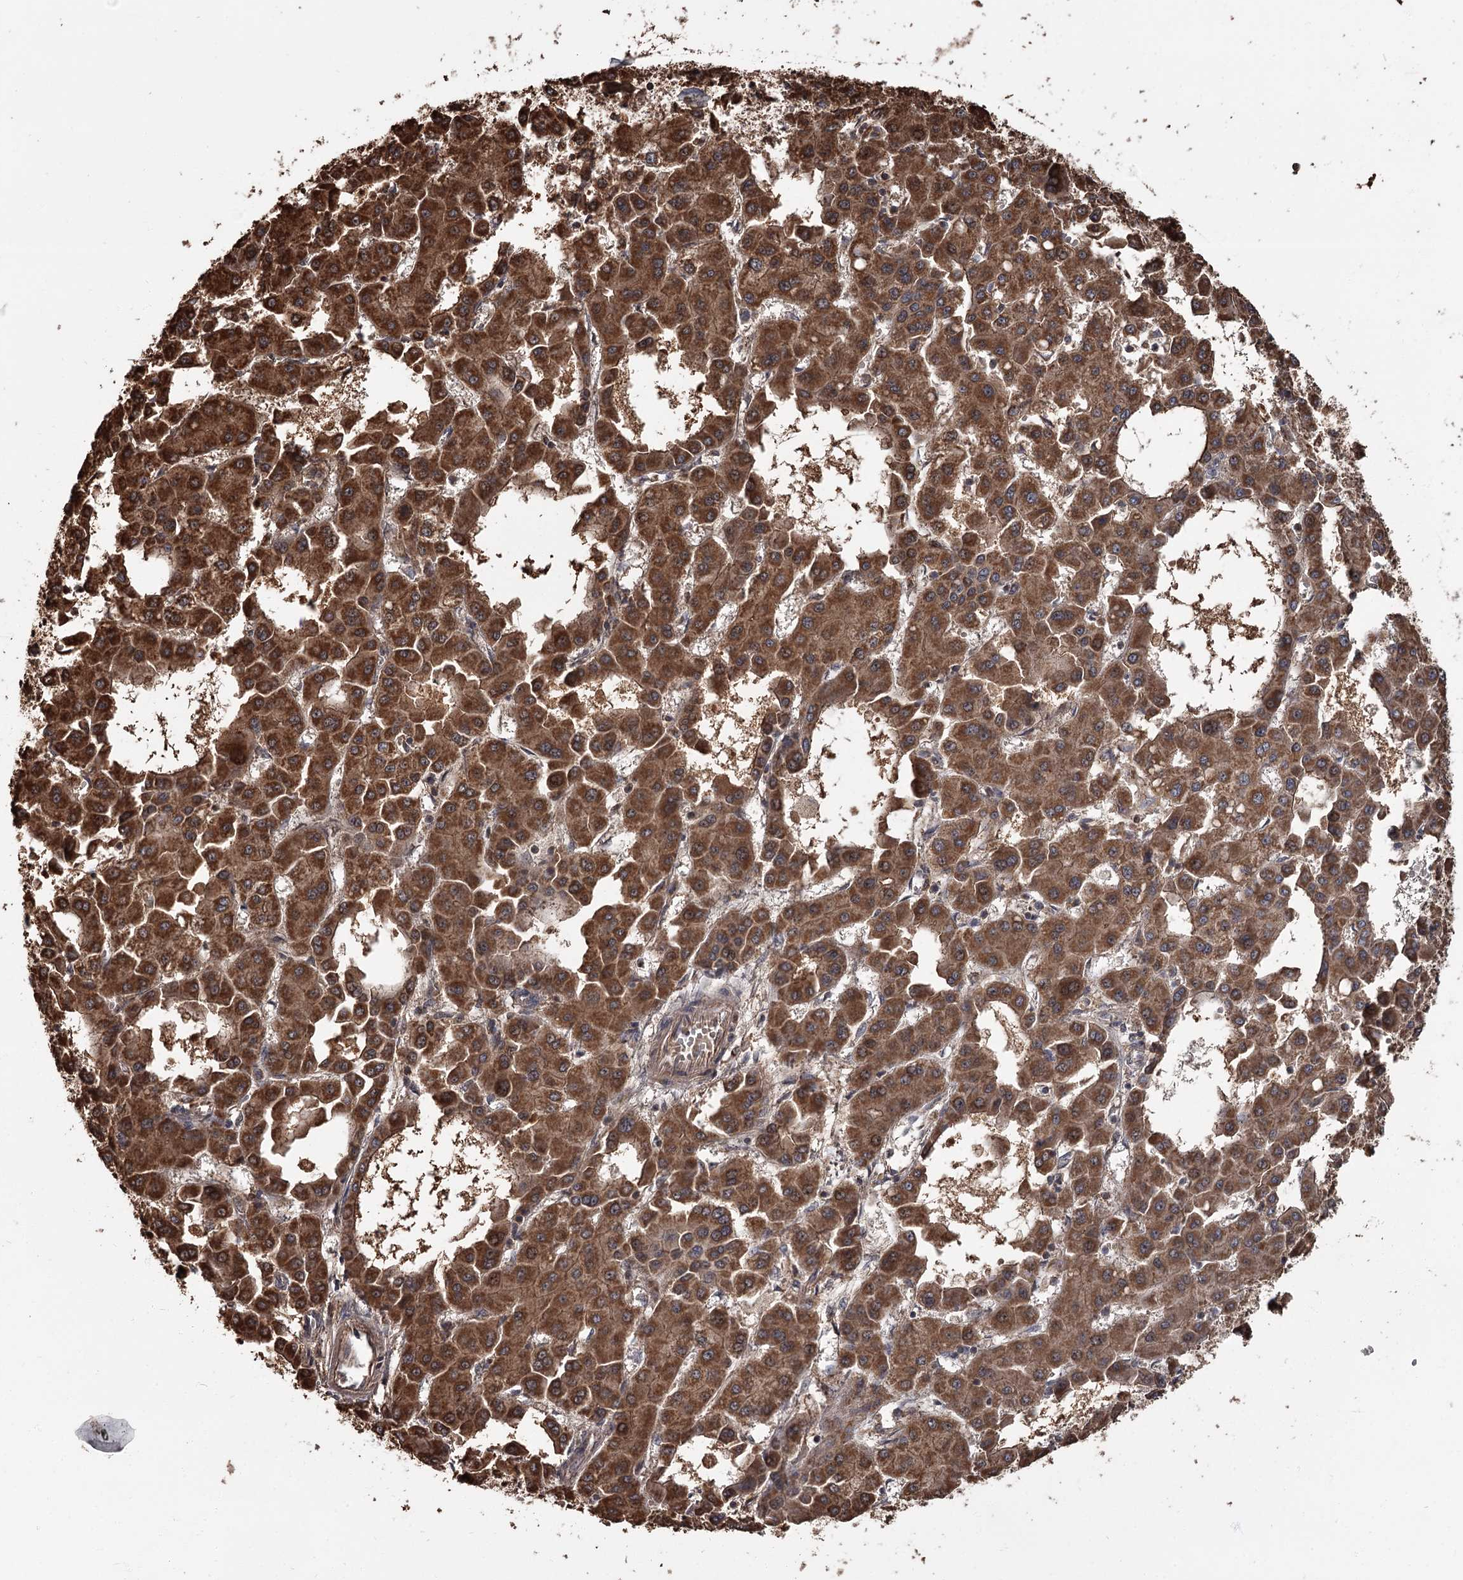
{"staining": {"intensity": "strong", "quantity": ">75%", "location": "cytoplasmic/membranous"}, "tissue": "liver cancer", "cell_type": "Tumor cells", "image_type": "cancer", "snomed": [{"axis": "morphology", "description": "Carcinoma, Hepatocellular, NOS"}, {"axis": "topography", "description": "Liver"}], "caption": "Liver cancer was stained to show a protein in brown. There is high levels of strong cytoplasmic/membranous expression in approximately >75% of tumor cells.", "gene": "THAP9", "patient": {"sex": "male", "age": 47}}